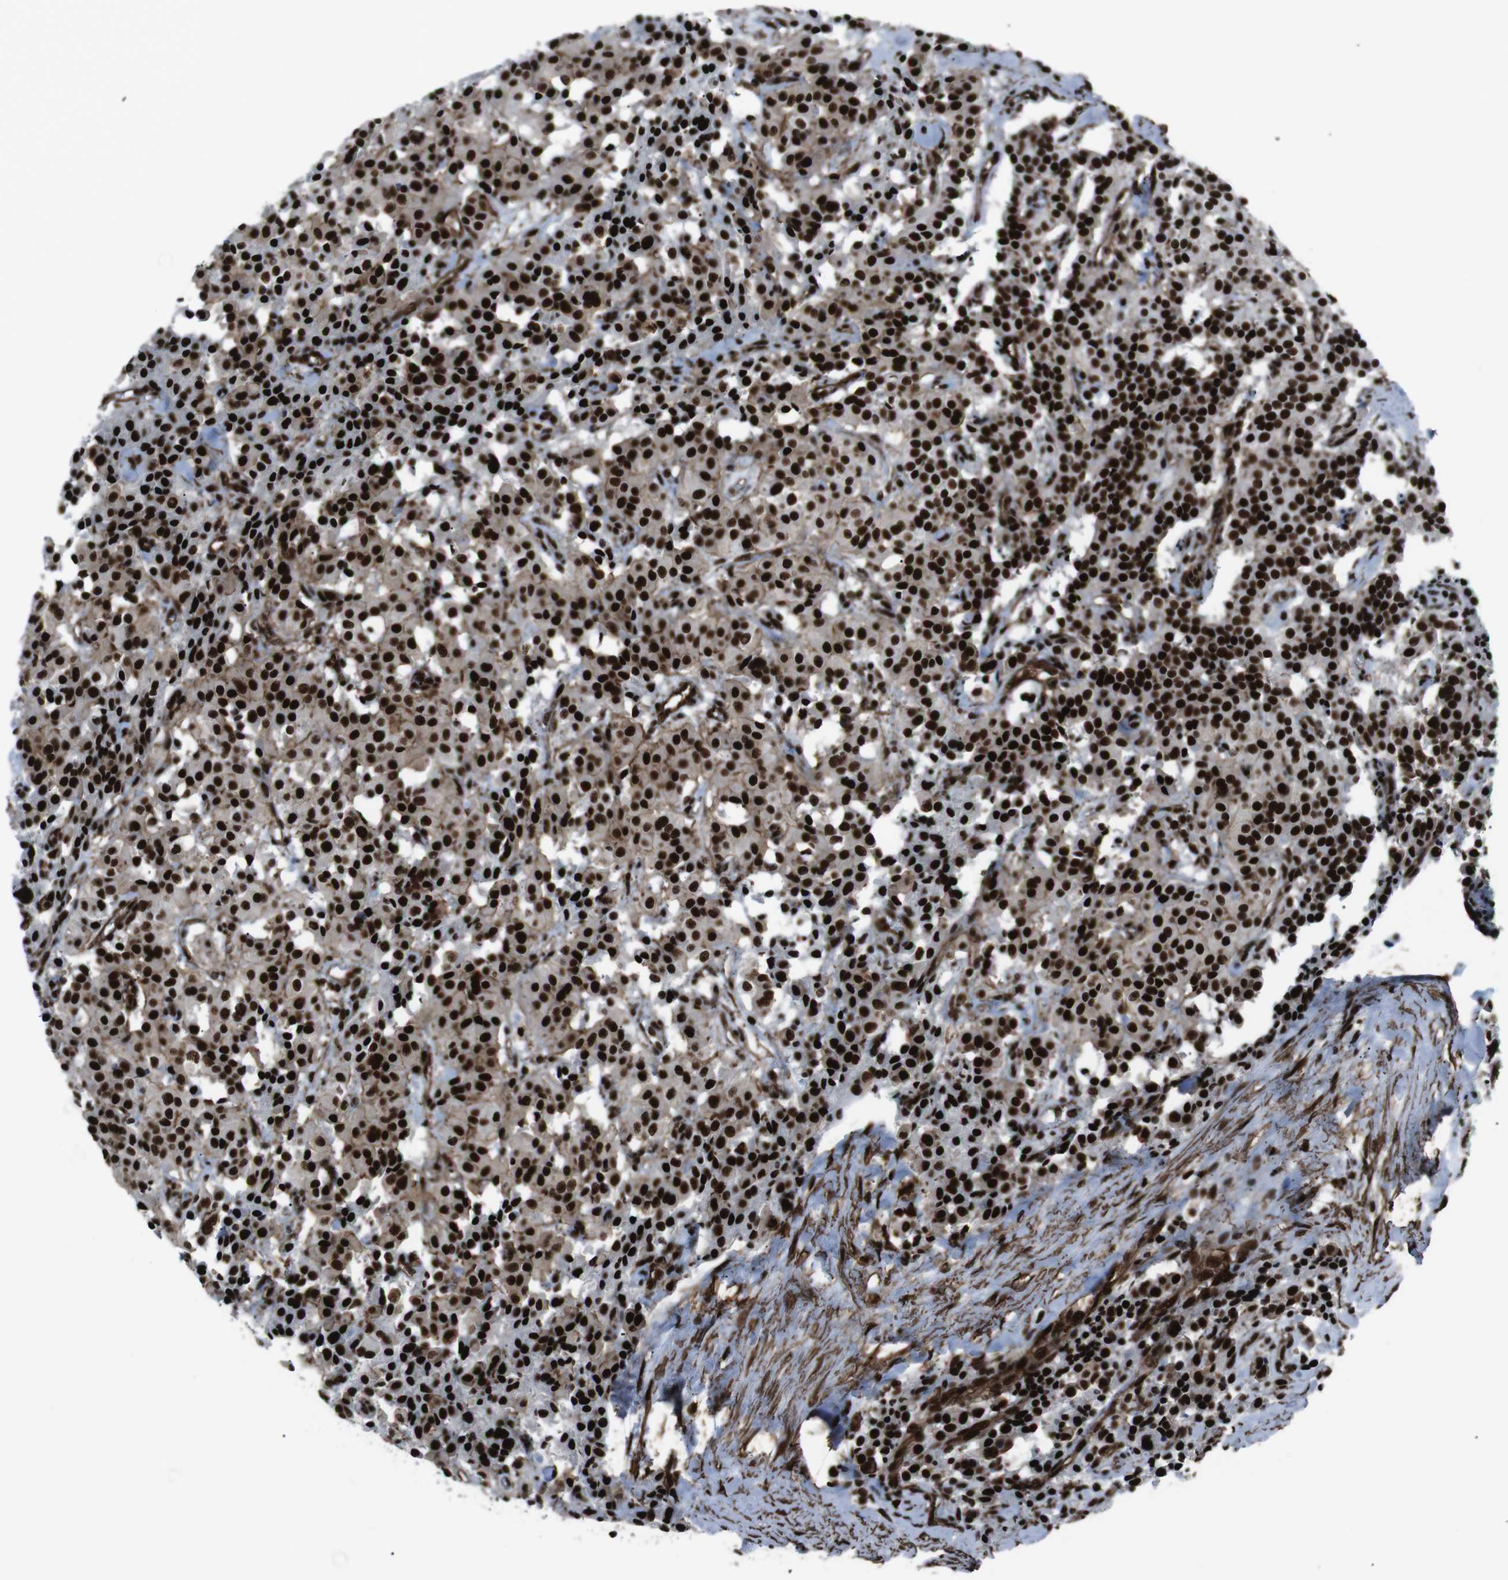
{"staining": {"intensity": "strong", "quantity": ">75%", "location": "nuclear"}, "tissue": "carcinoid", "cell_type": "Tumor cells", "image_type": "cancer", "snomed": [{"axis": "morphology", "description": "Carcinoid, malignant, NOS"}, {"axis": "topography", "description": "Lung"}], "caption": "Tumor cells display high levels of strong nuclear expression in about >75% of cells in human carcinoid (malignant).", "gene": "HNRNPU", "patient": {"sex": "male", "age": 30}}